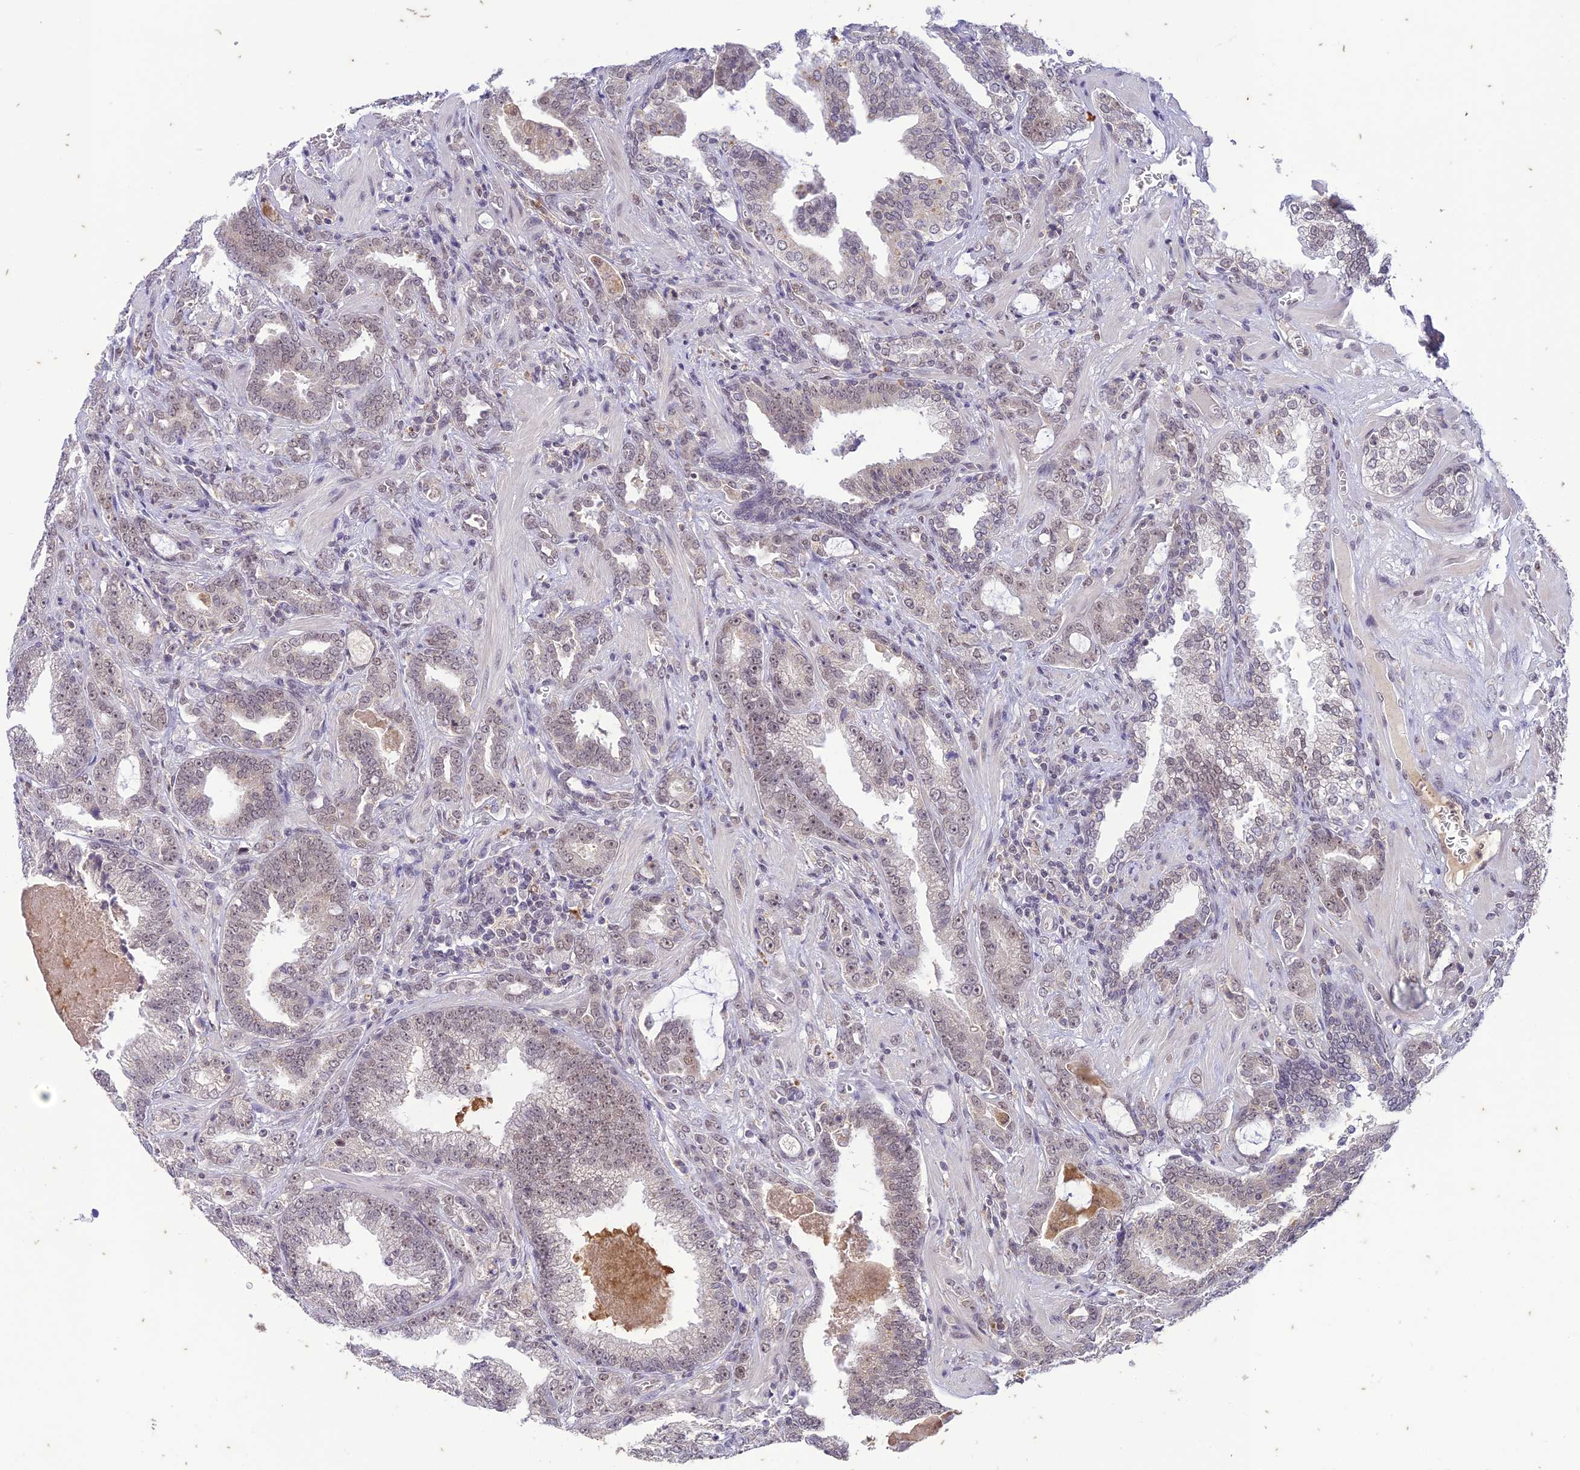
{"staining": {"intensity": "weak", "quantity": "<25%", "location": "nuclear"}, "tissue": "prostate cancer", "cell_type": "Tumor cells", "image_type": "cancer", "snomed": [{"axis": "morphology", "description": "Adenocarcinoma, High grade"}, {"axis": "topography", "description": "Prostate and seminal vesicle, NOS"}], "caption": "Tumor cells show no significant protein positivity in high-grade adenocarcinoma (prostate). (Stains: DAB (3,3'-diaminobenzidine) immunohistochemistry with hematoxylin counter stain, Microscopy: brightfield microscopy at high magnification).", "gene": "POP4", "patient": {"sex": "male", "age": 67}}